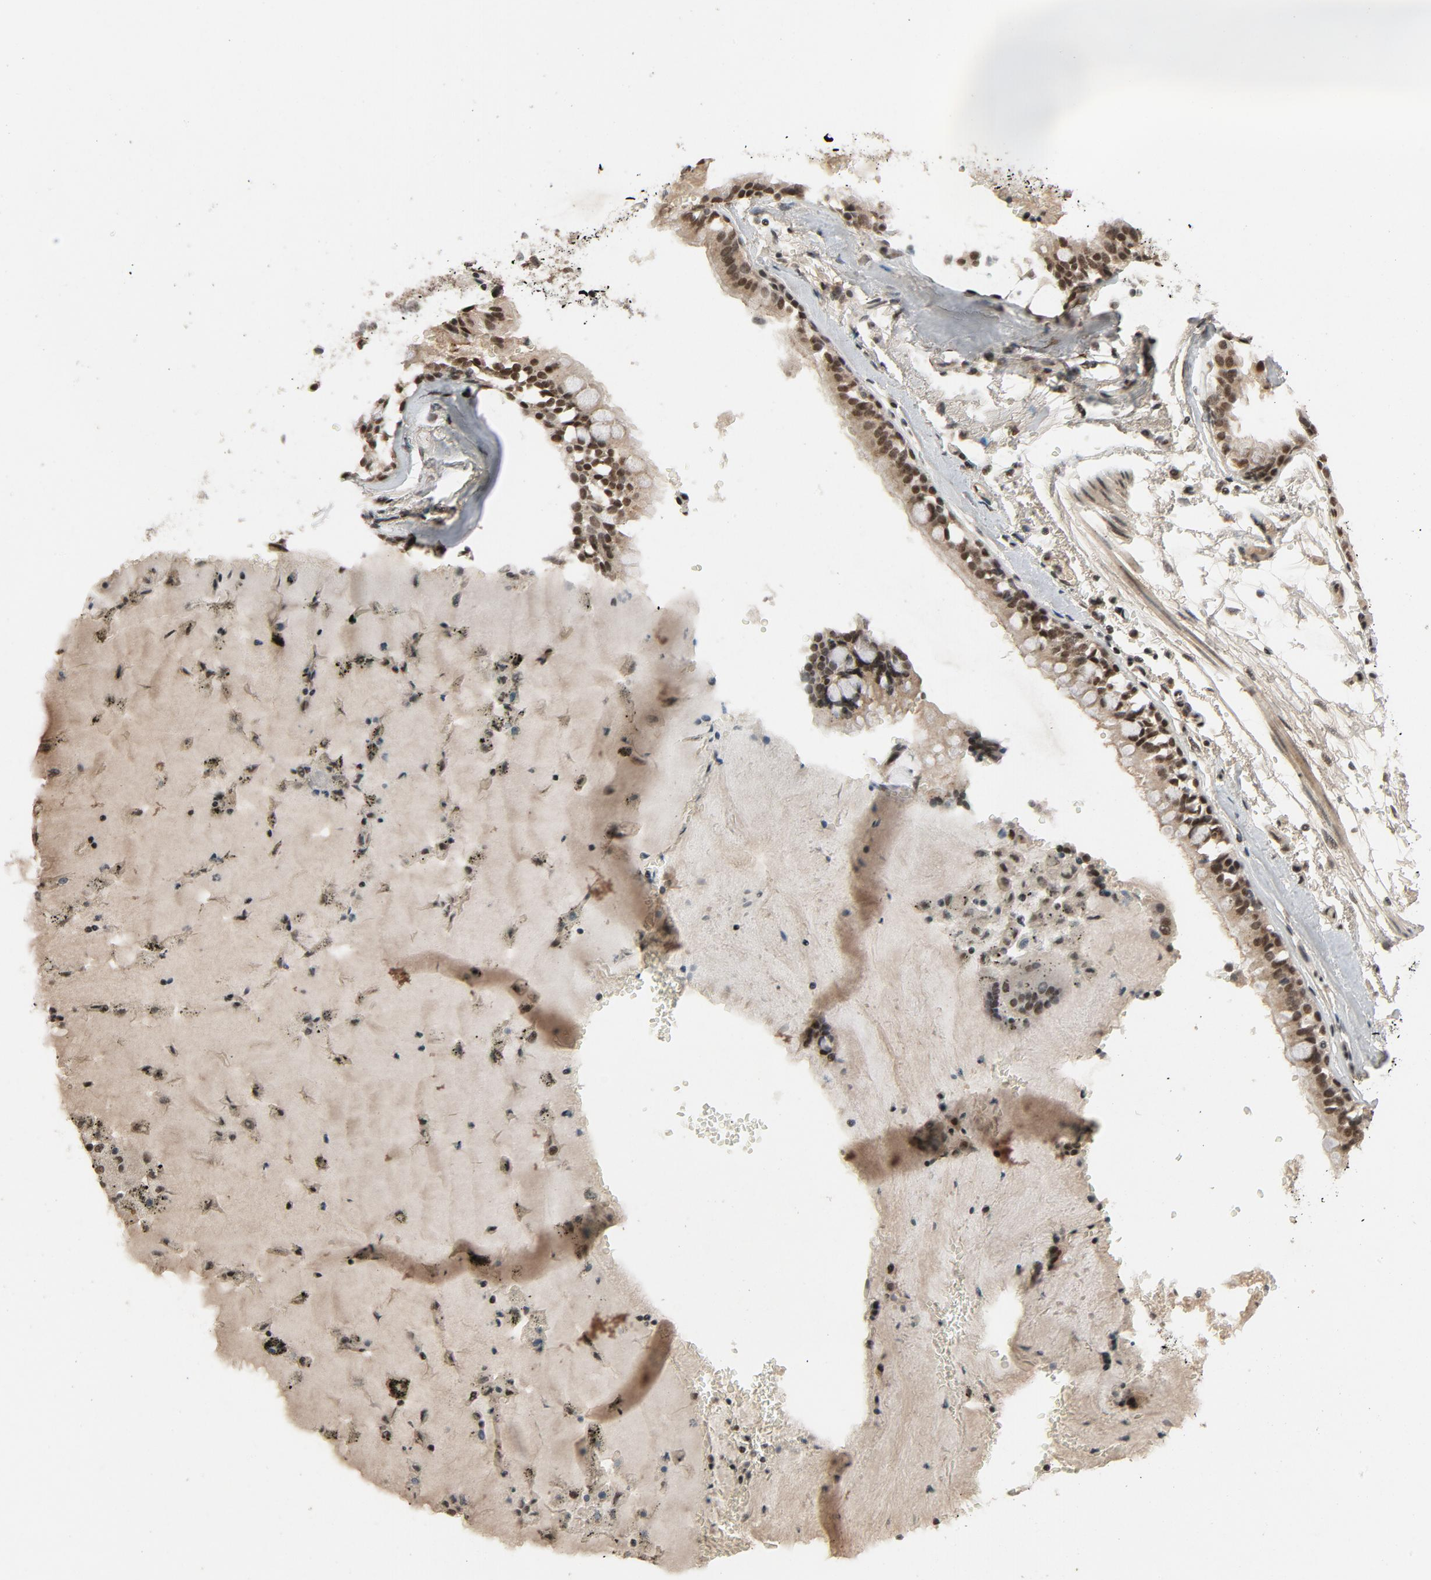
{"staining": {"intensity": "strong", "quantity": ">75%", "location": "nuclear"}, "tissue": "bronchus", "cell_type": "Respiratory epithelial cells", "image_type": "normal", "snomed": [{"axis": "morphology", "description": "Normal tissue, NOS"}, {"axis": "topography", "description": "Bronchus"}, {"axis": "topography", "description": "Lung"}], "caption": "Strong nuclear protein expression is appreciated in about >75% of respiratory epithelial cells in bronchus. The staining was performed using DAB to visualize the protein expression in brown, while the nuclei were stained in blue with hematoxylin (Magnification: 20x).", "gene": "SMARCD1", "patient": {"sex": "female", "age": 56}}